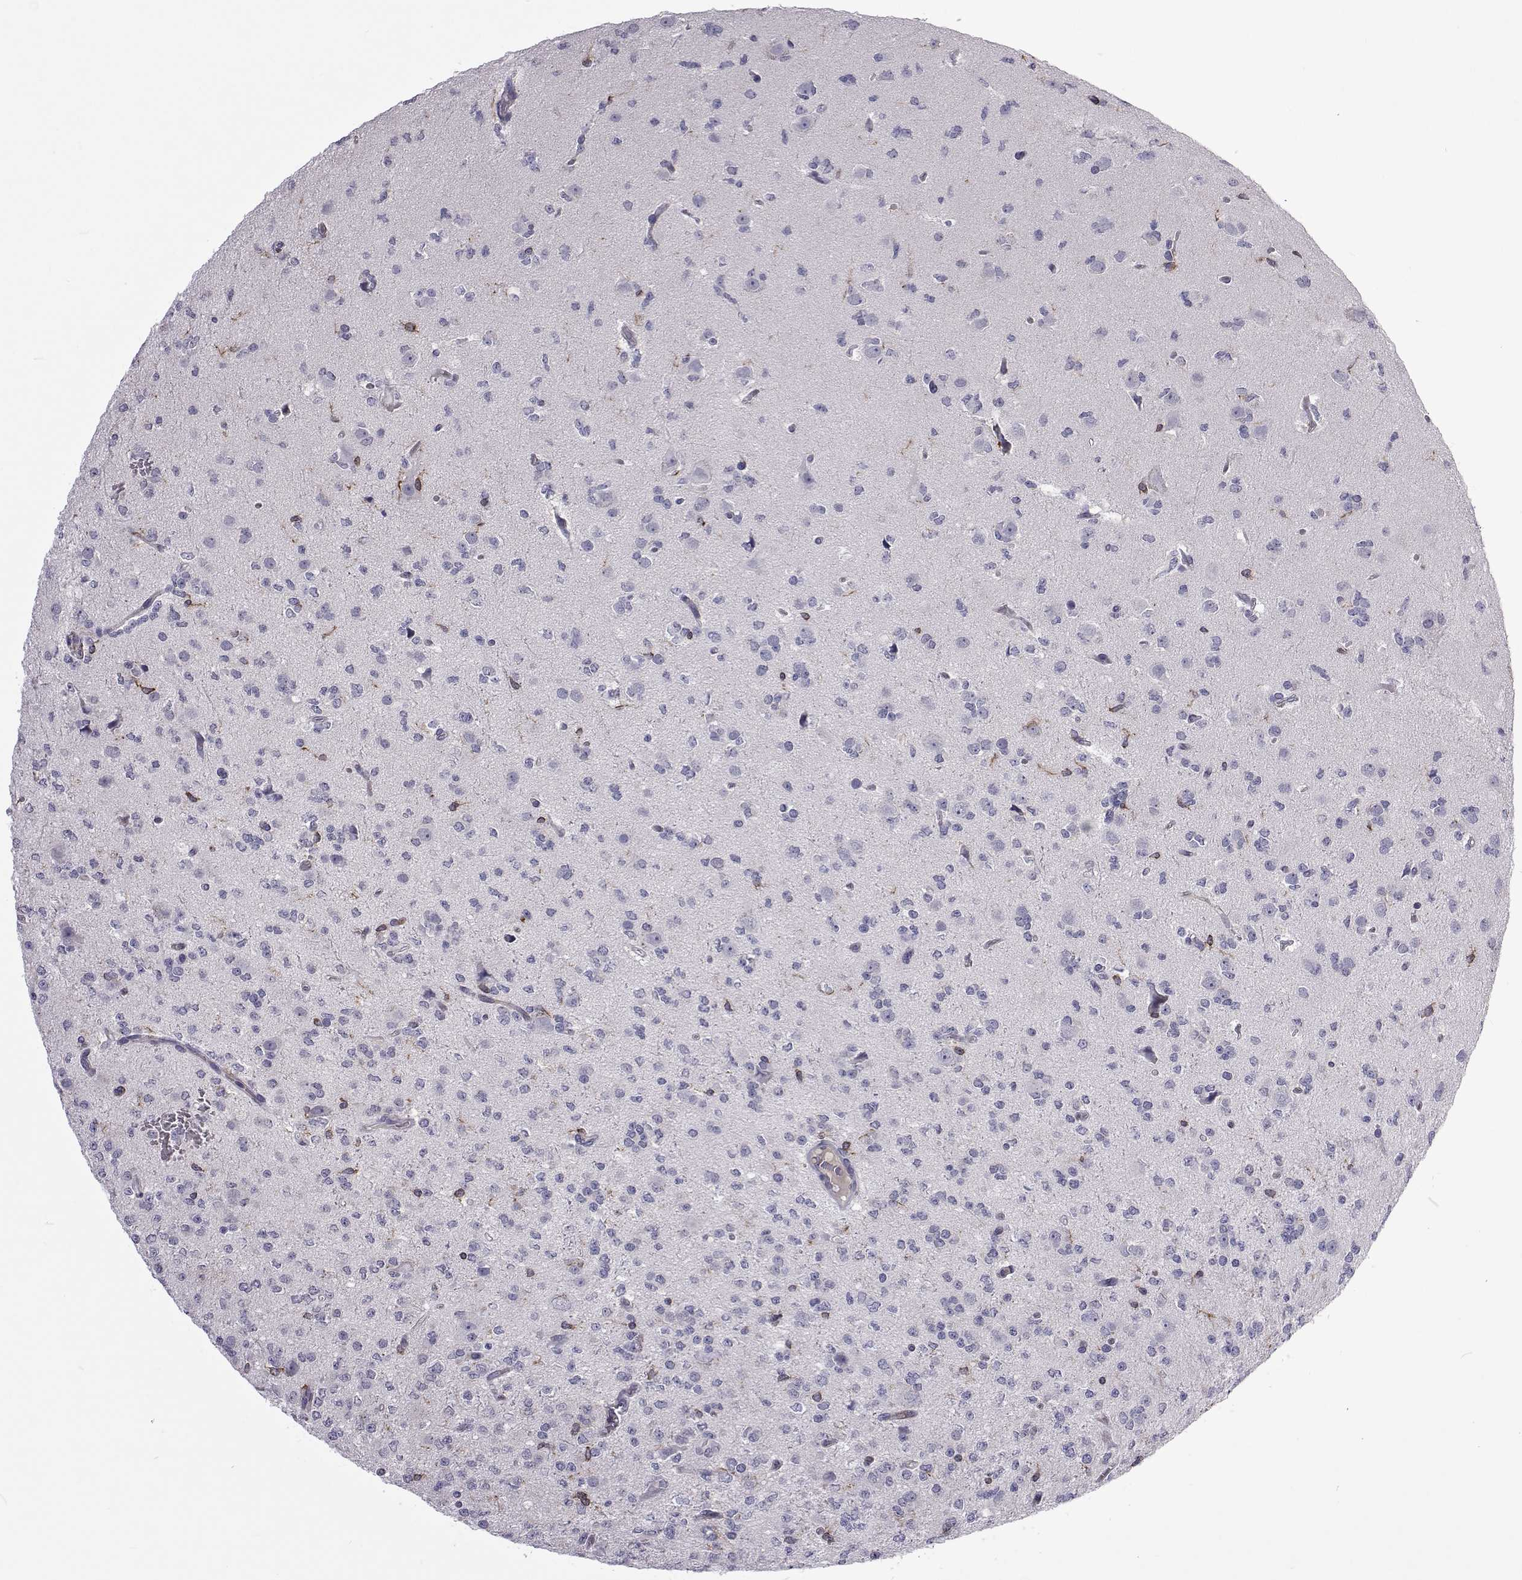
{"staining": {"intensity": "negative", "quantity": "none", "location": "none"}, "tissue": "glioma", "cell_type": "Tumor cells", "image_type": "cancer", "snomed": [{"axis": "morphology", "description": "Glioma, malignant, Low grade"}, {"axis": "topography", "description": "Brain"}], "caption": "Immunohistochemistry of malignant glioma (low-grade) displays no staining in tumor cells.", "gene": "TCF15", "patient": {"sex": "male", "age": 27}}